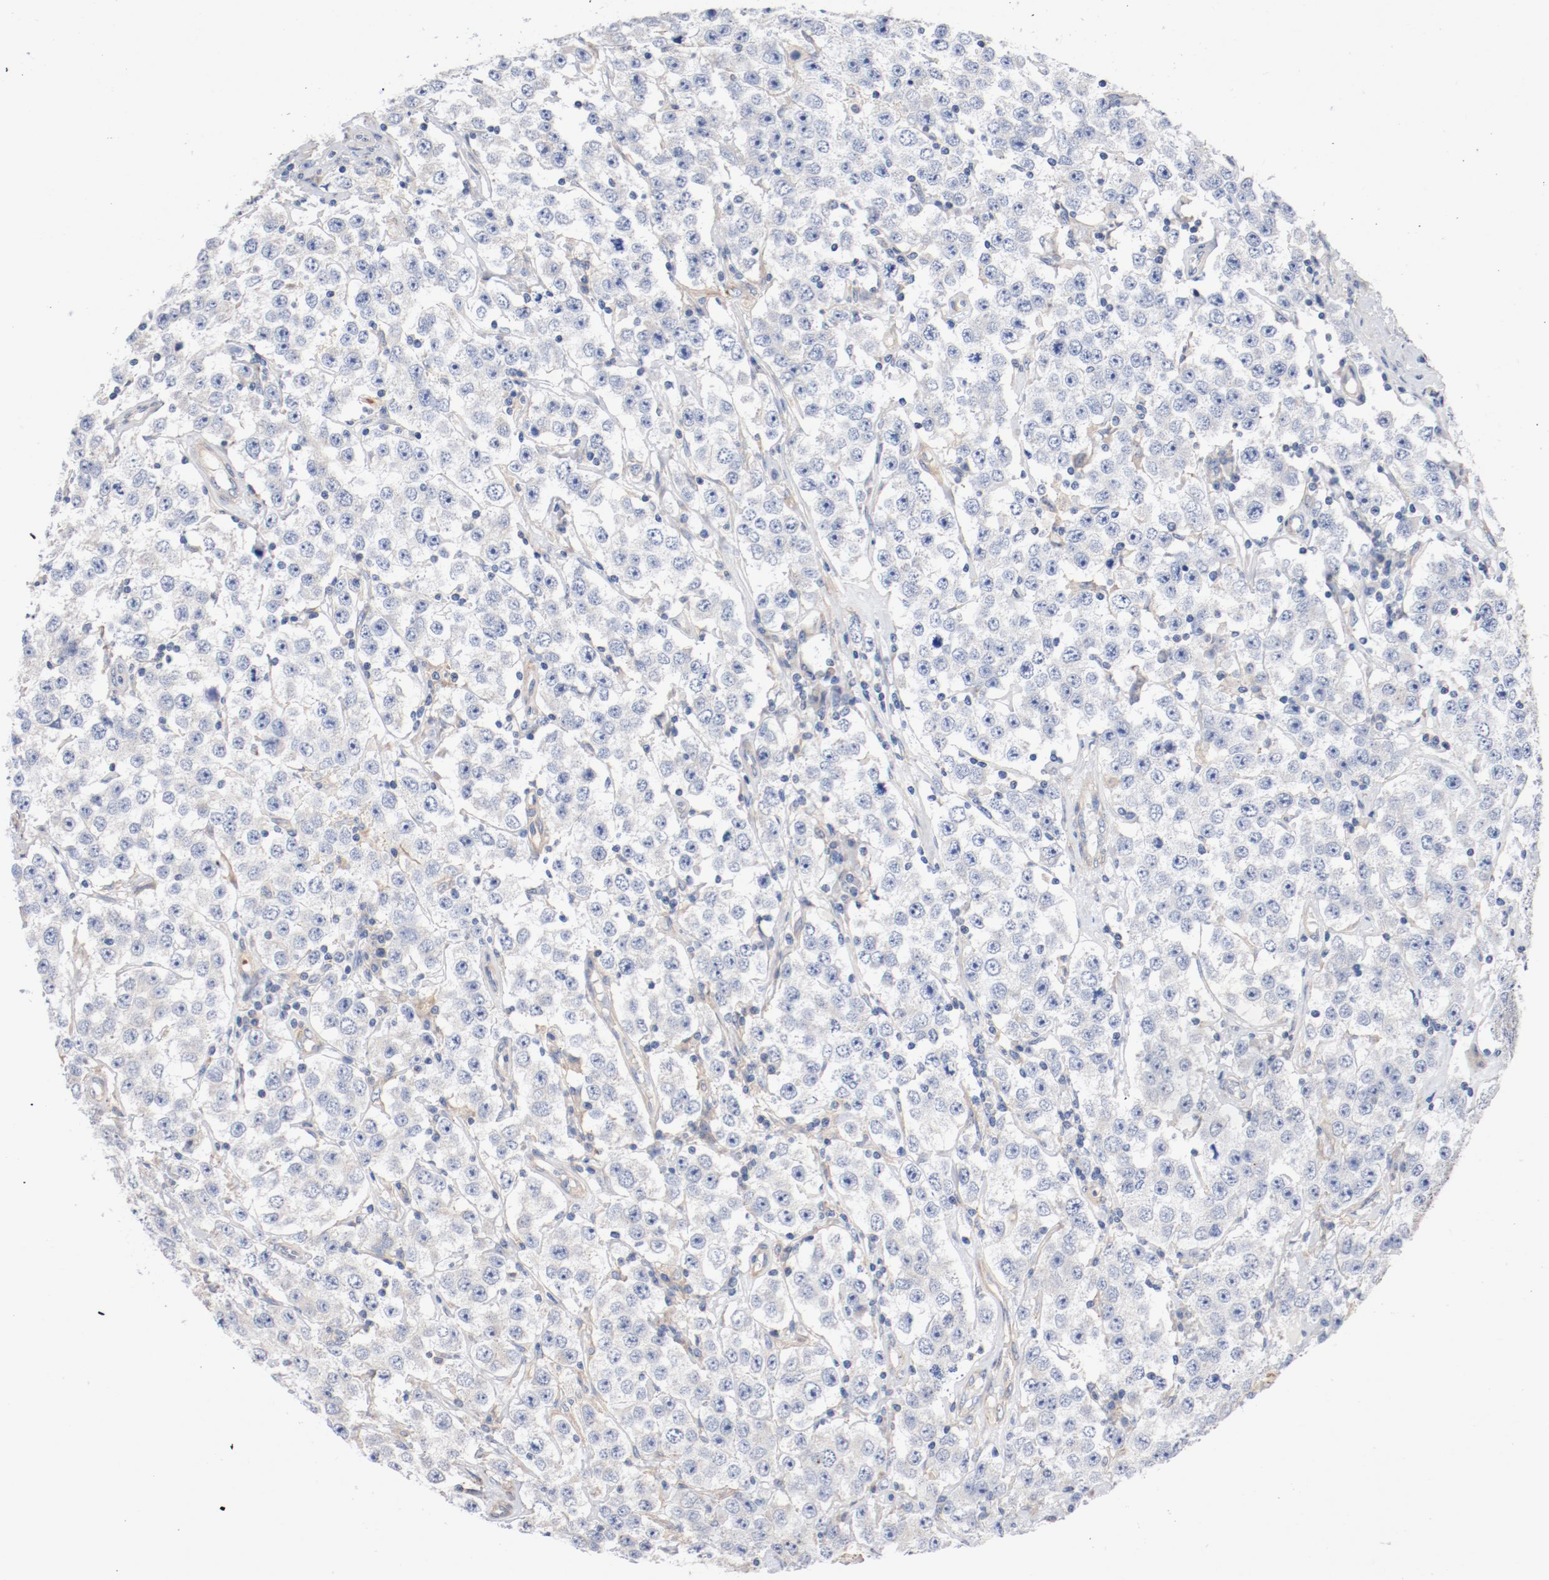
{"staining": {"intensity": "negative", "quantity": "none", "location": "none"}, "tissue": "testis cancer", "cell_type": "Tumor cells", "image_type": "cancer", "snomed": [{"axis": "morphology", "description": "Seminoma, NOS"}, {"axis": "topography", "description": "Testis"}], "caption": "An immunohistochemistry (IHC) micrograph of testis cancer is shown. There is no staining in tumor cells of testis cancer. (Immunohistochemistry, brightfield microscopy, high magnification).", "gene": "ILK", "patient": {"sex": "male", "age": 52}}